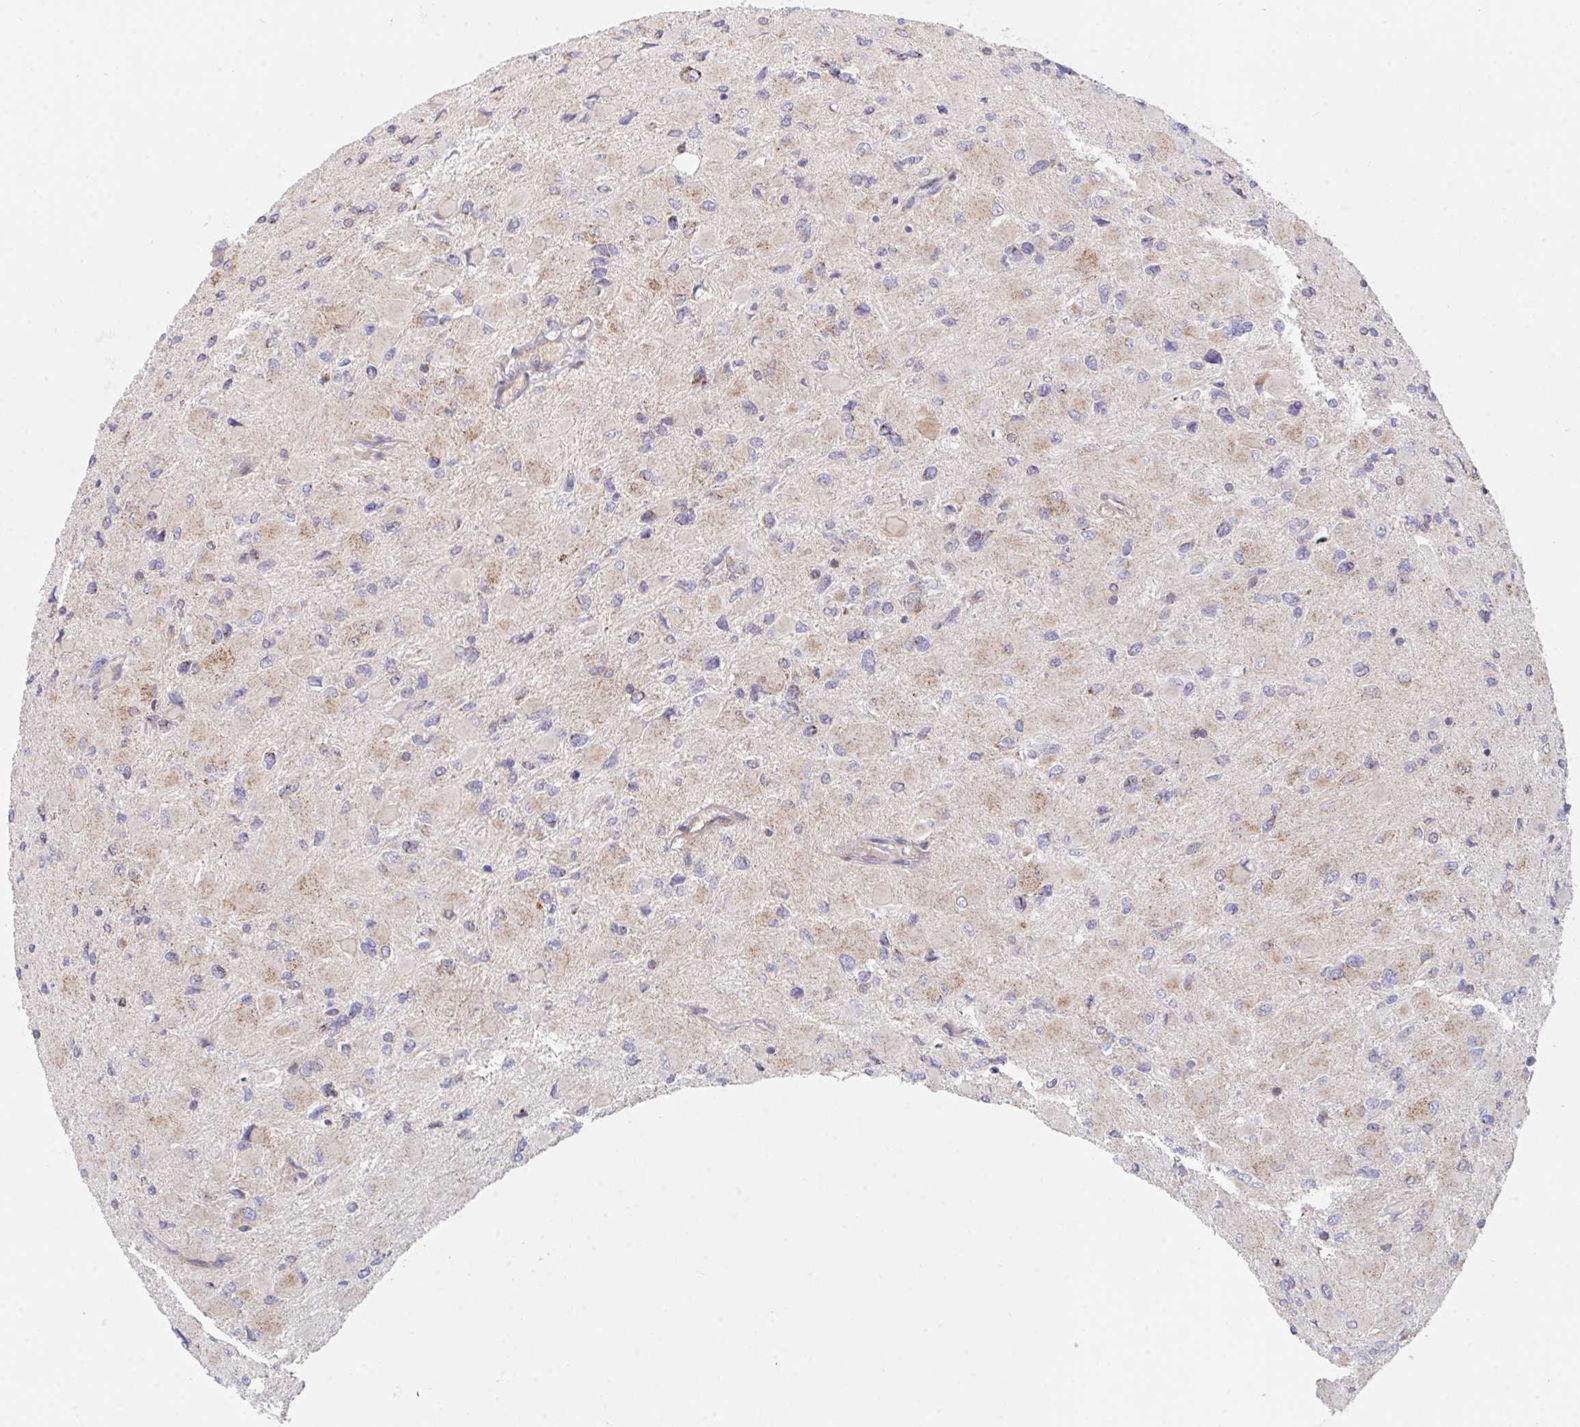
{"staining": {"intensity": "moderate", "quantity": "25%-75%", "location": "cytoplasmic/membranous"}, "tissue": "glioma", "cell_type": "Tumor cells", "image_type": "cancer", "snomed": [{"axis": "morphology", "description": "Glioma, malignant, High grade"}, {"axis": "topography", "description": "Cerebral cortex"}], "caption": "Moderate cytoplasmic/membranous protein expression is identified in approximately 25%-75% of tumor cells in malignant glioma (high-grade). (IHC, brightfield microscopy, high magnification).", "gene": "TNFSF4", "patient": {"sex": "female", "age": 36}}